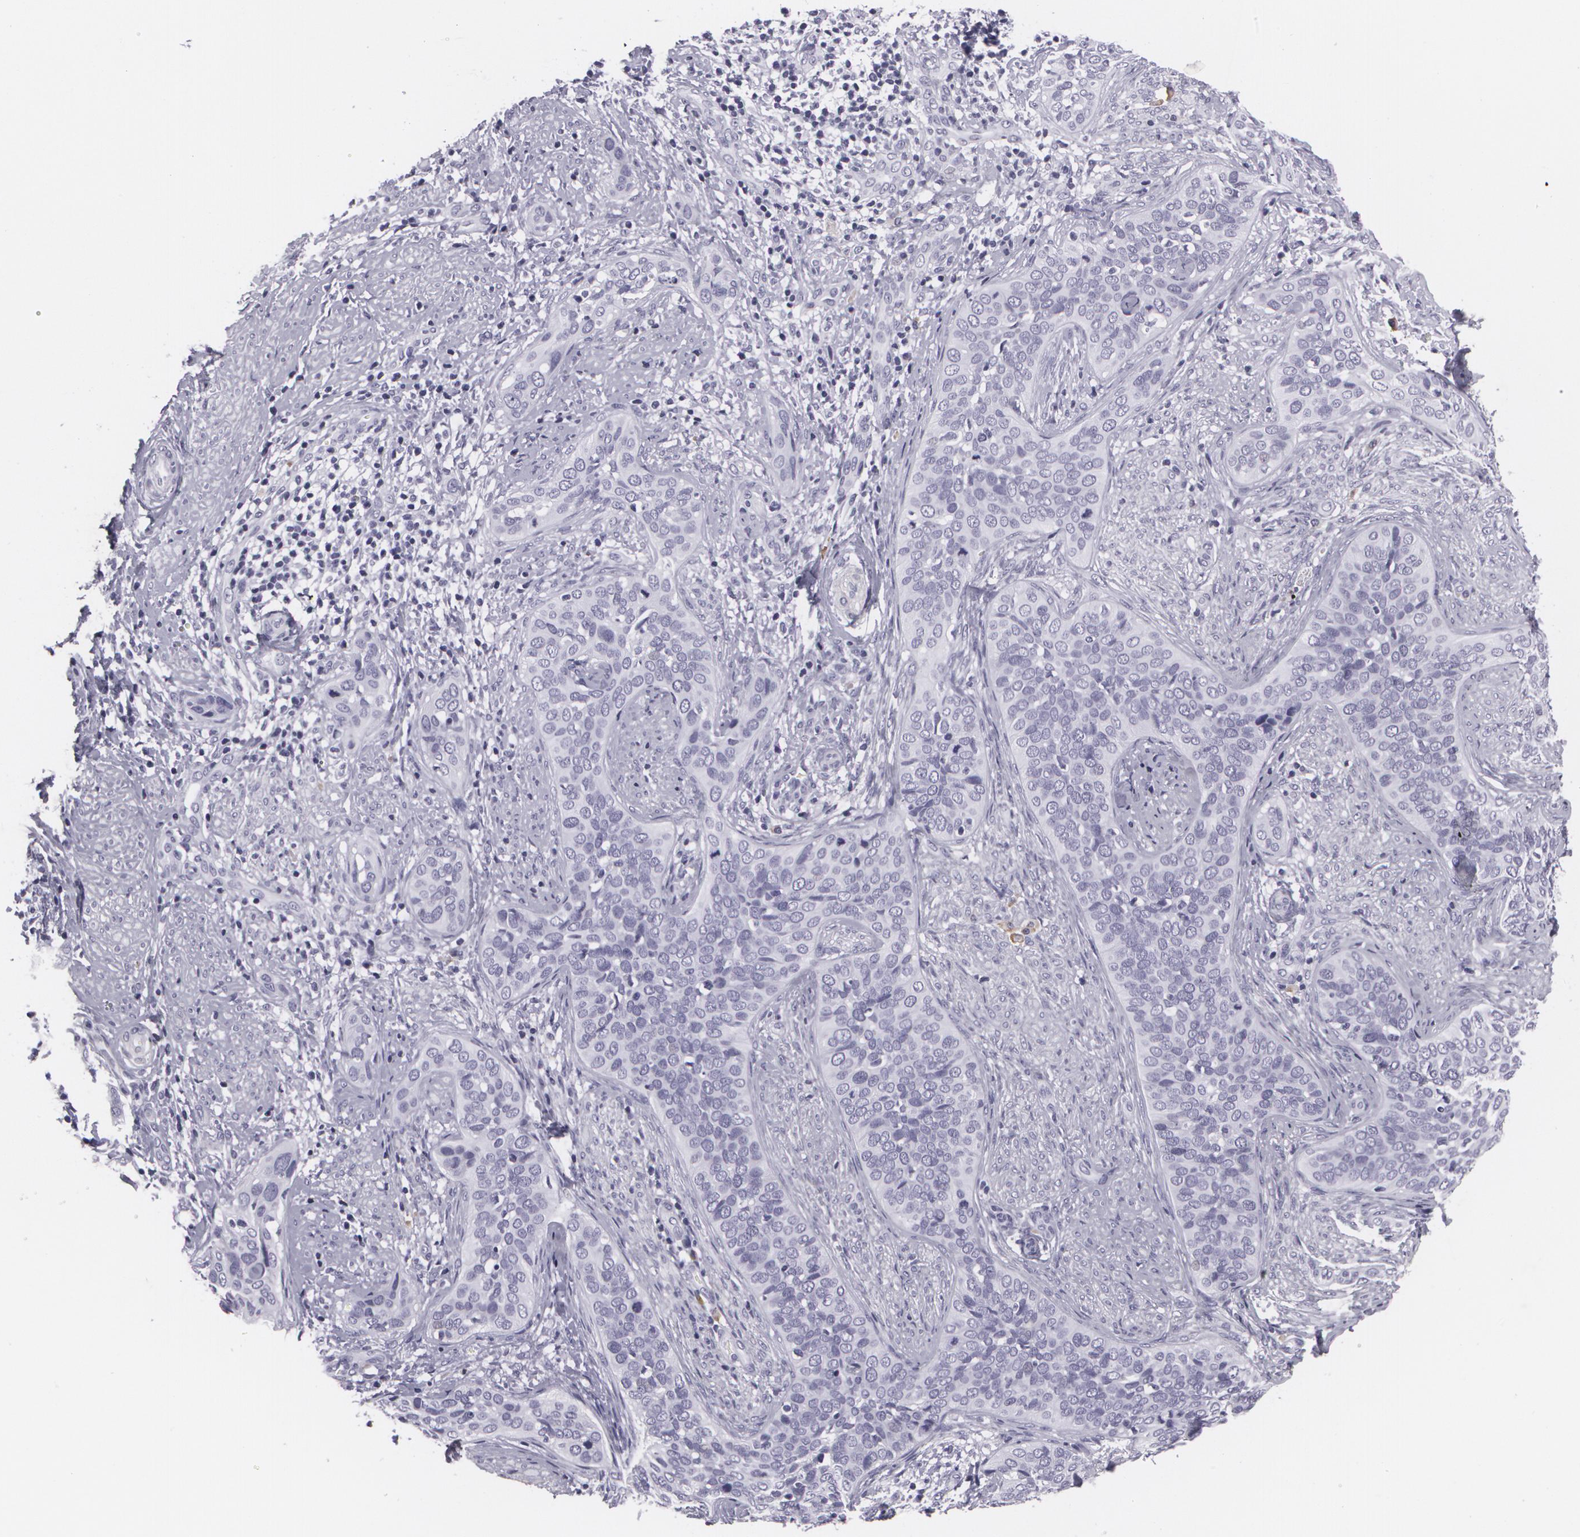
{"staining": {"intensity": "negative", "quantity": "none", "location": "none"}, "tissue": "cervical cancer", "cell_type": "Tumor cells", "image_type": "cancer", "snomed": [{"axis": "morphology", "description": "Squamous cell carcinoma, NOS"}, {"axis": "topography", "description": "Cervix"}], "caption": "This is a photomicrograph of immunohistochemistry staining of cervical cancer, which shows no staining in tumor cells.", "gene": "MAP2", "patient": {"sex": "female", "age": 31}}